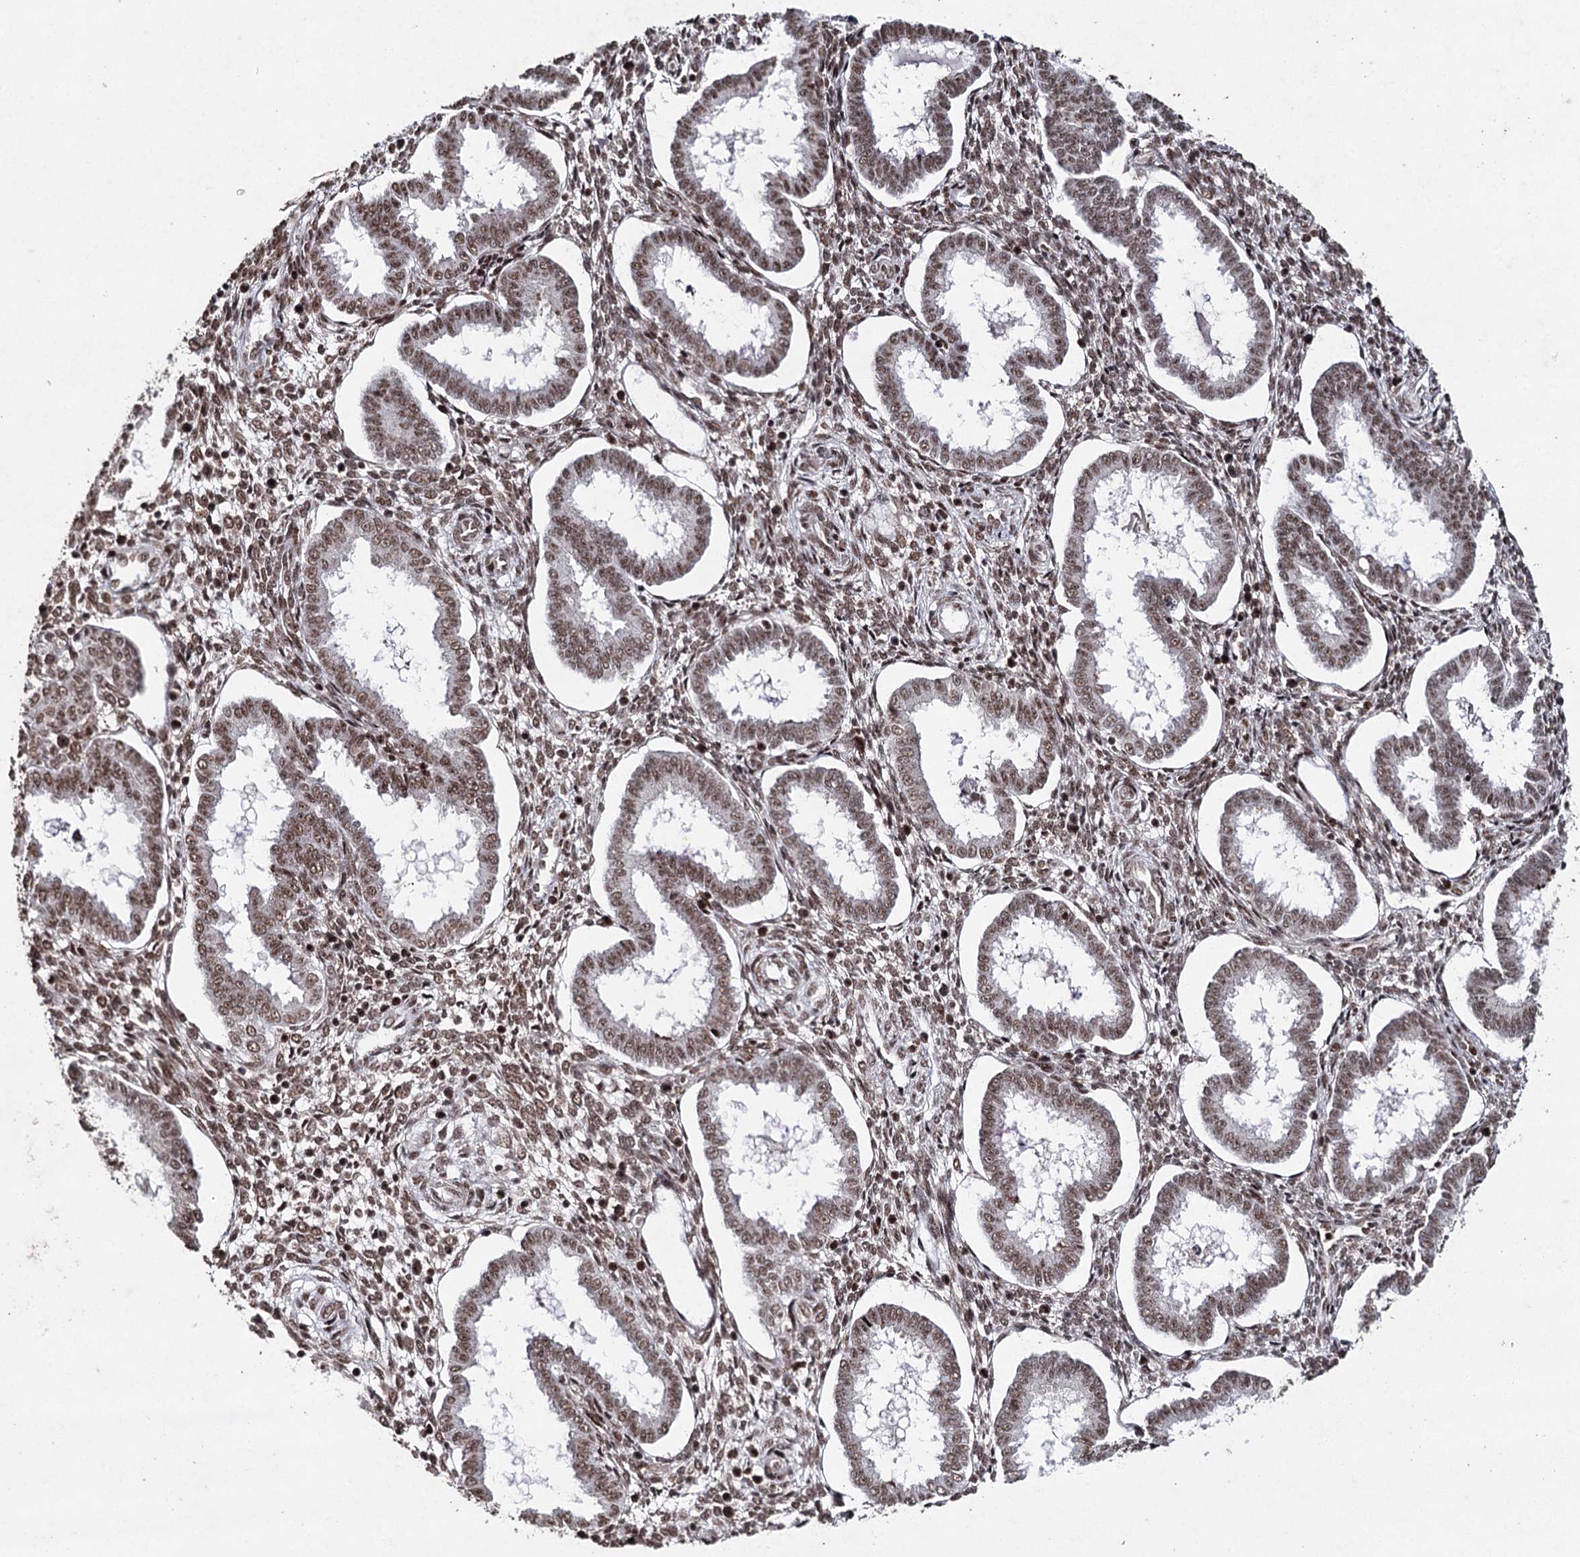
{"staining": {"intensity": "strong", "quantity": ">75%", "location": "nuclear"}, "tissue": "endometrium", "cell_type": "Cells in endometrial stroma", "image_type": "normal", "snomed": [{"axis": "morphology", "description": "Normal tissue, NOS"}, {"axis": "topography", "description": "Endometrium"}], "caption": "This histopathology image demonstrates immunohistochemistry staining of normal human endometrium, with high strong nuclear positivity in approximately >75% of cells in endometrial stroma.", "gene": "PDCD4", "patient": {"sex": "female", "age": 24}}